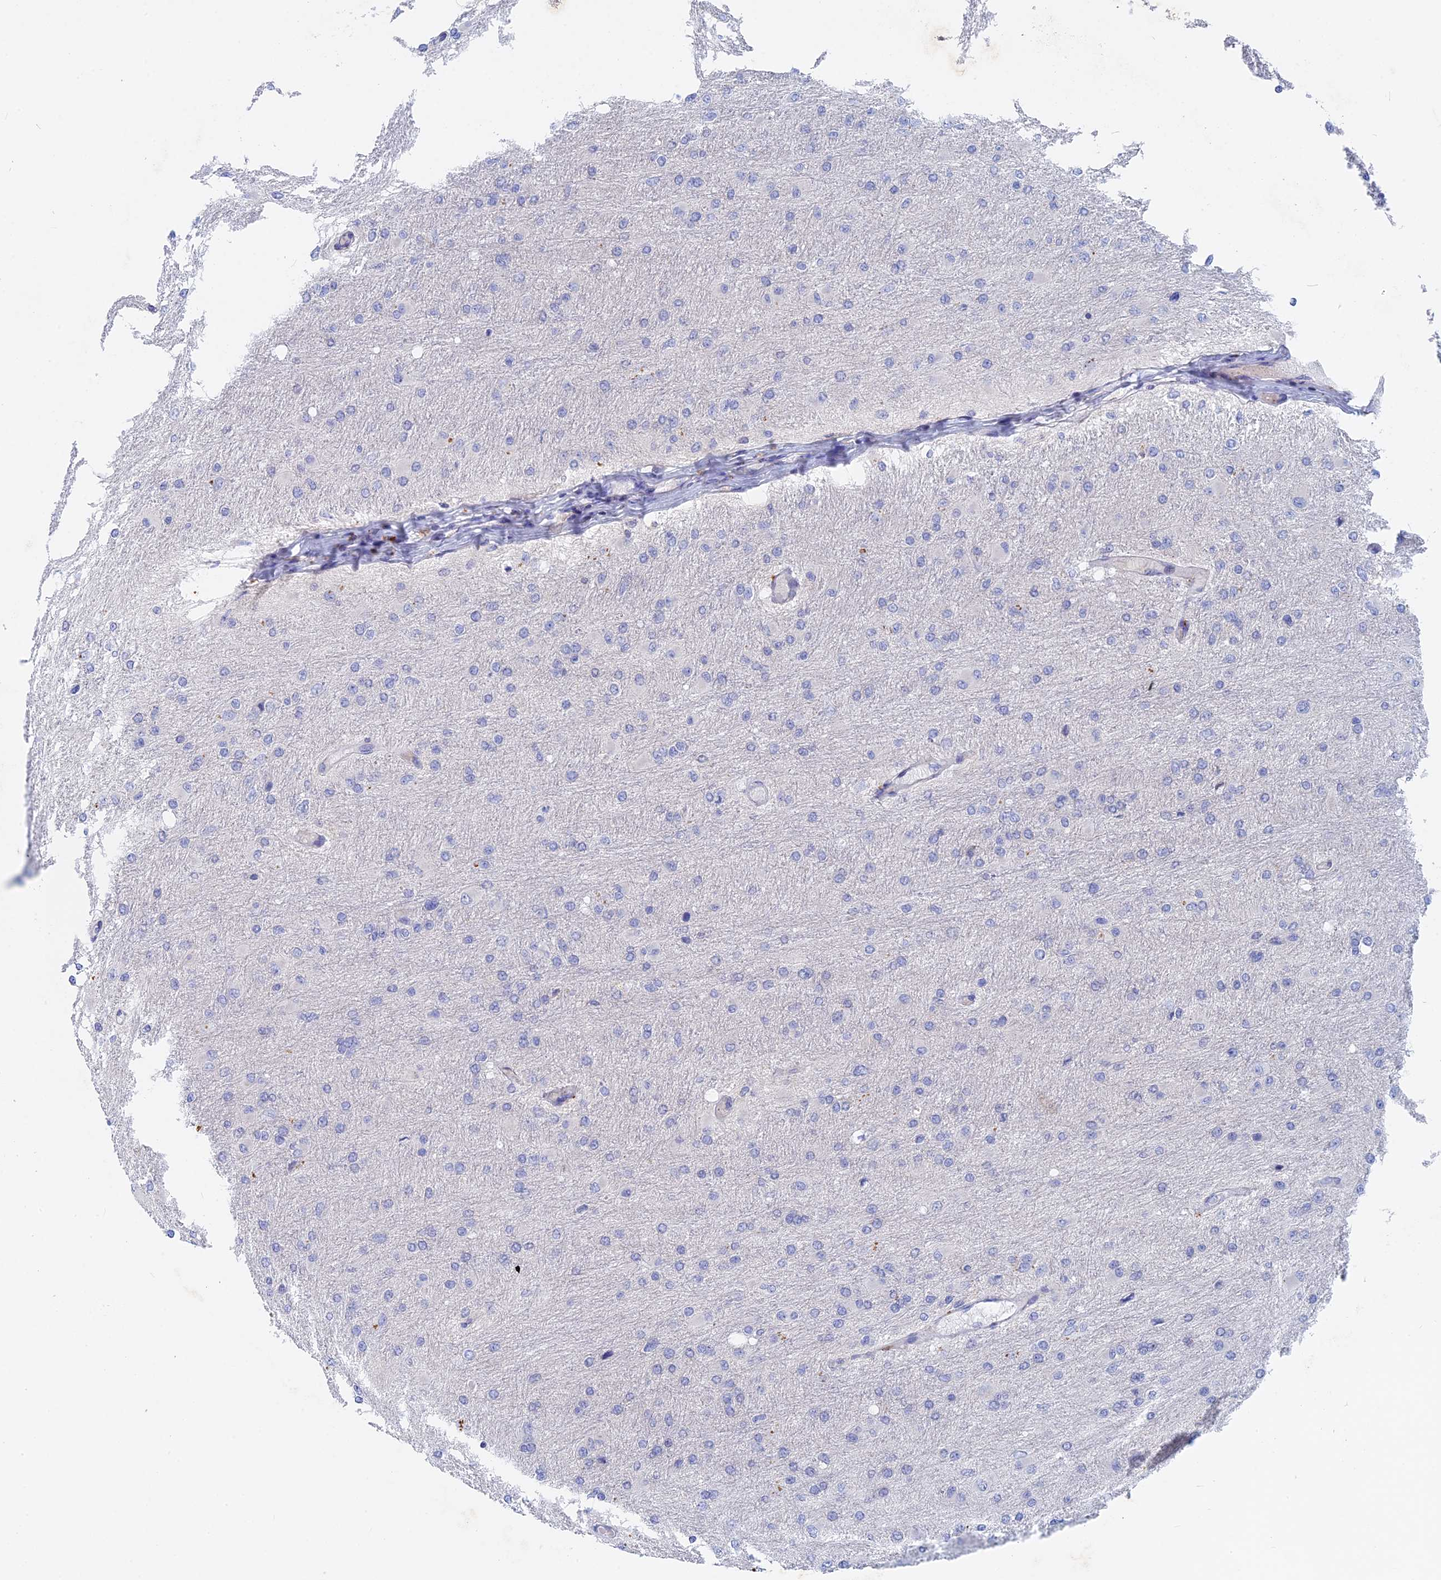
{"staining": {"intensity": "negative", "quantity": "none", "location": "none"}, "tissue": "glioma", "cell_type": "Tumor cells", "image_type": "cancer", "snomed": [{"axis": "morphology", "description": "Glioma, malignant, High grade"}, {"axis": "topography", "description": "Cerebral cortex"}], "caption": "IHC histopathology image of human malignant glioma (high-grade) stained for a protein (brown), which reveals no staining in tumor cells.", "gene": "ACP7", "patient": {"sex": "female", "age": 36}}